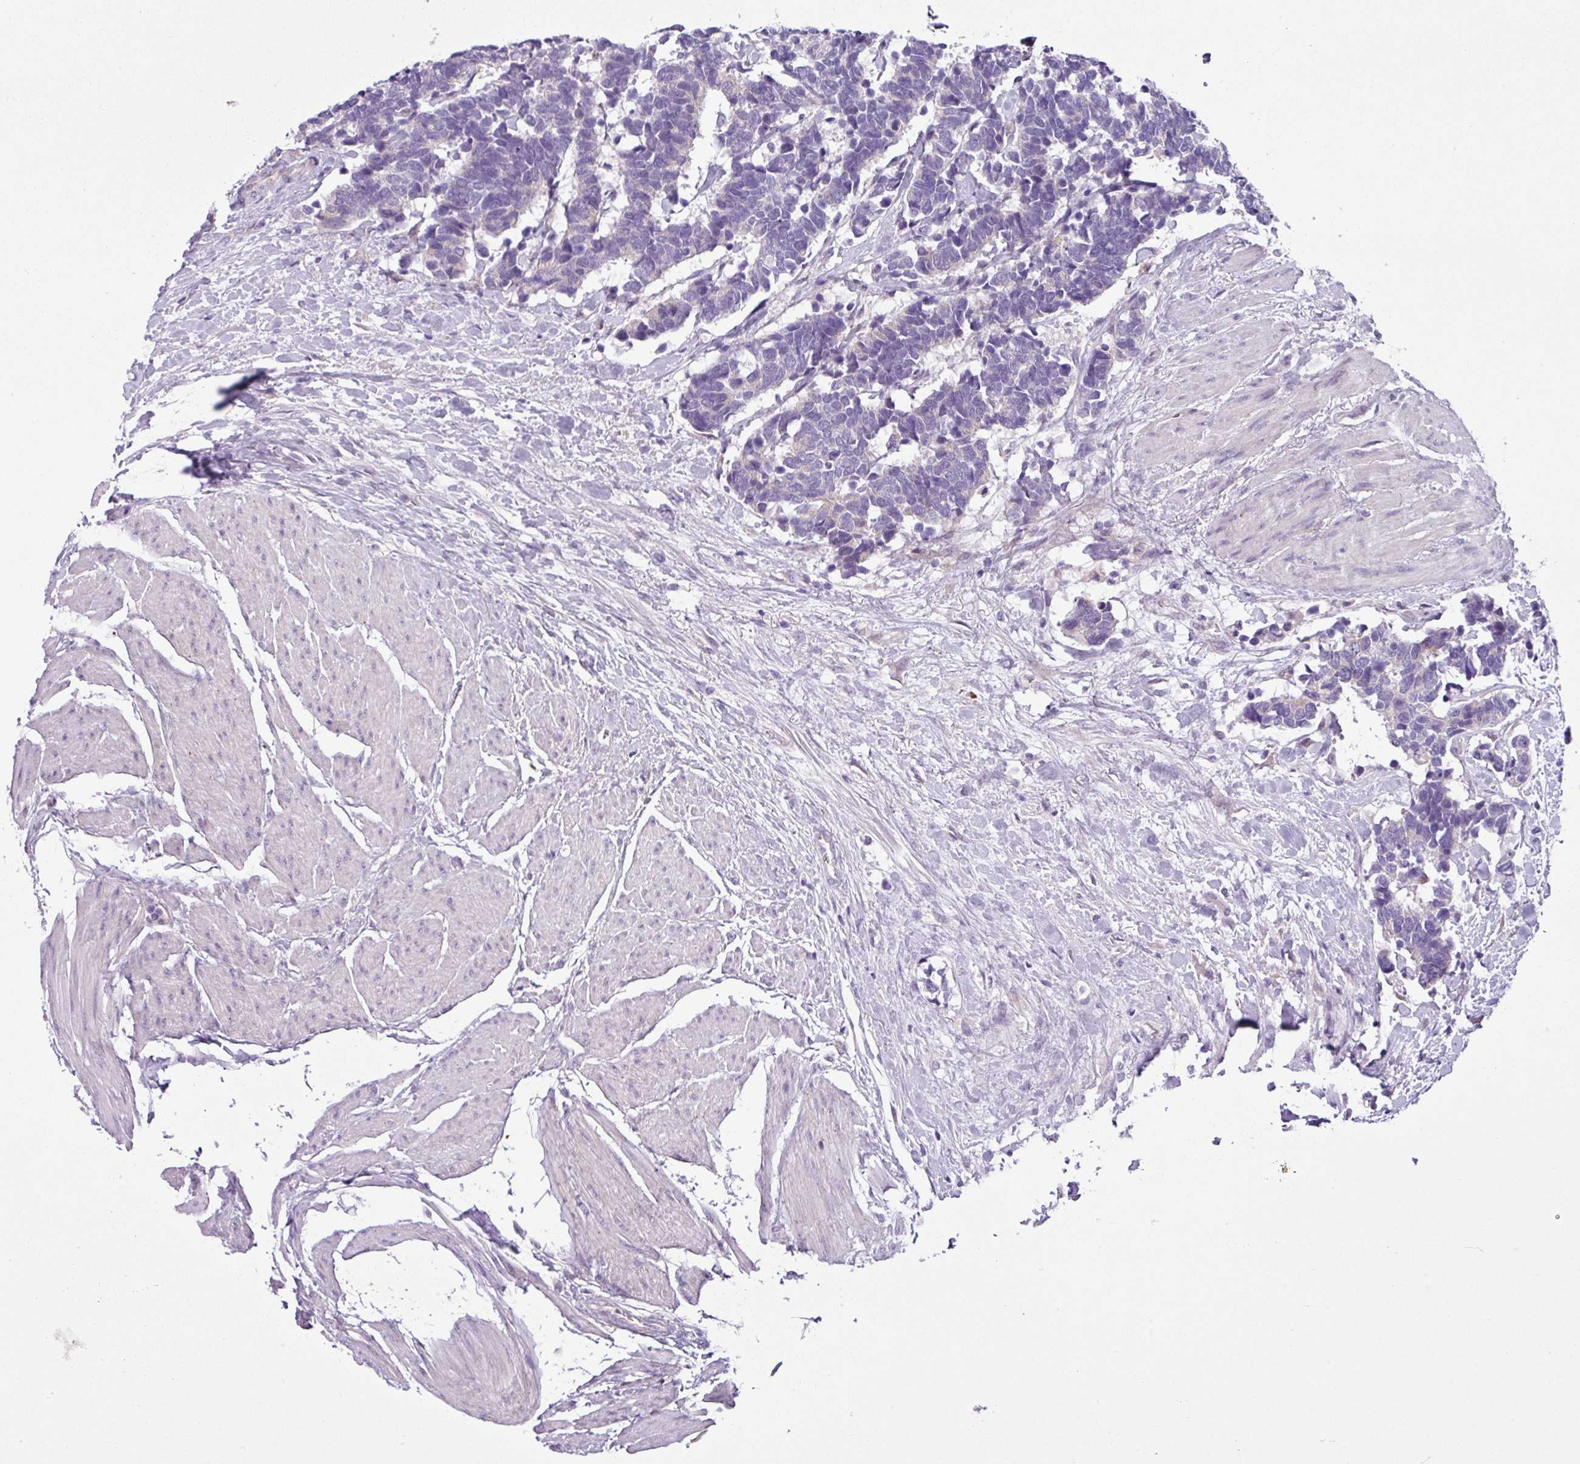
{"staining": {"intensity": "negative", "quantity": "none", "location": "none"}, "tissue": "carcinoid", "cell_type": "Tumor cells", "image_type": "cancer", "snomed": [{"axis": "morphology", "description": "Carcinoma, NOS"}, {"axis": "morphology", "description": "Carcinoid, malignant, NOS"}, {"axis": "topography", "description": "Urinary bladder"}], "caption": "A photomicrograph of human carcinoma is negative for staining in tumor cells.", "gene": "TOR1AIP2", "patient": {"sex": "male", "age": 57}}